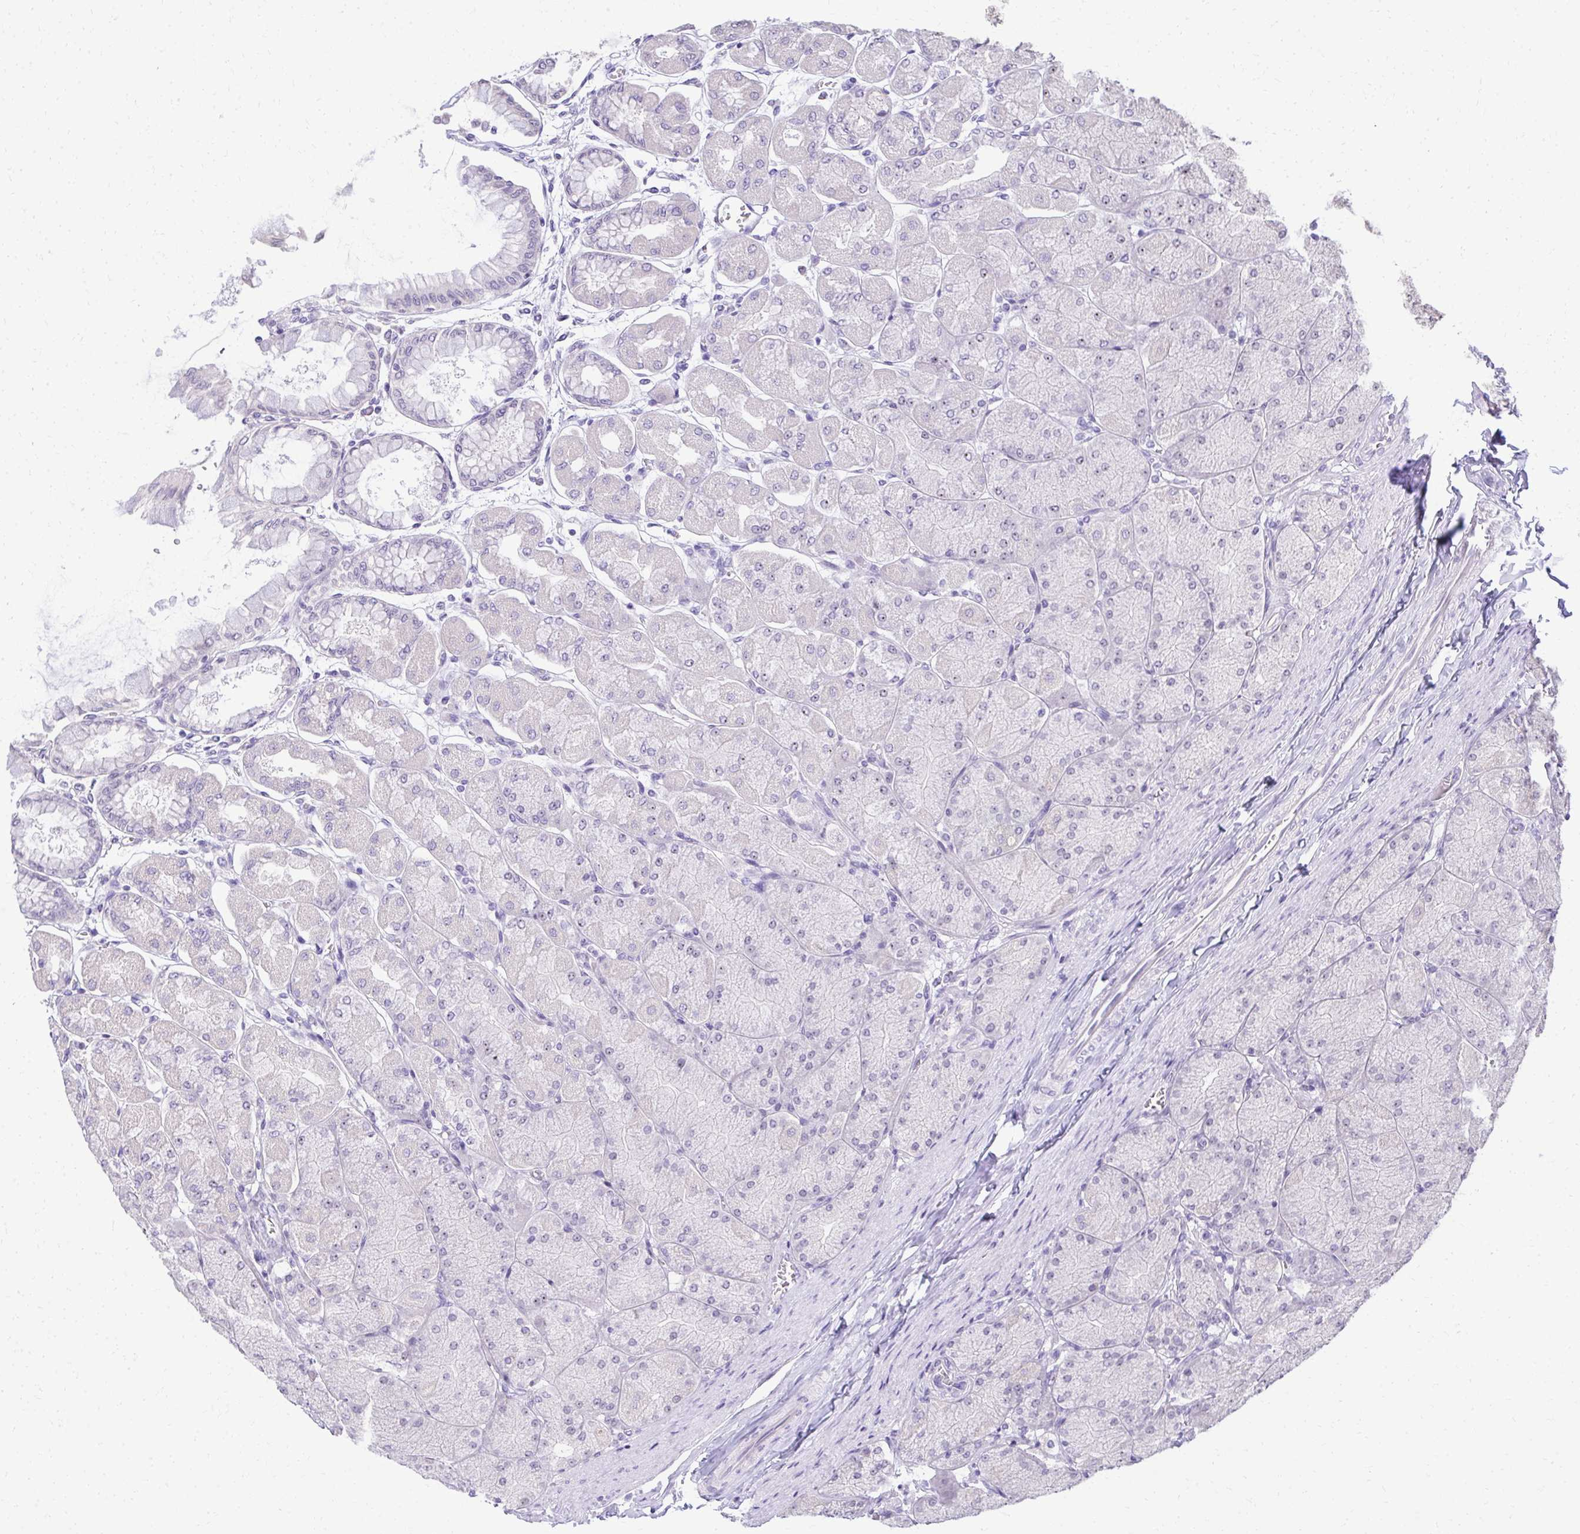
{"staining": {"intensity": "negative", "quantity": "none", "location": "none"}, "tissue": "stomach", "cell_type": "Glandular cells", "image_type": "normal", "snomed": [{"axis": "morphology", "description": "Normal tissue, NOS"}, {"axis": "topography", "description": "Stomach, upper"}], "caption": "An image of stomach stained for a protein shows no brown staining in glandular cells.", "gene": "EID3", "patient": {"sex": "female", "age": 56}}